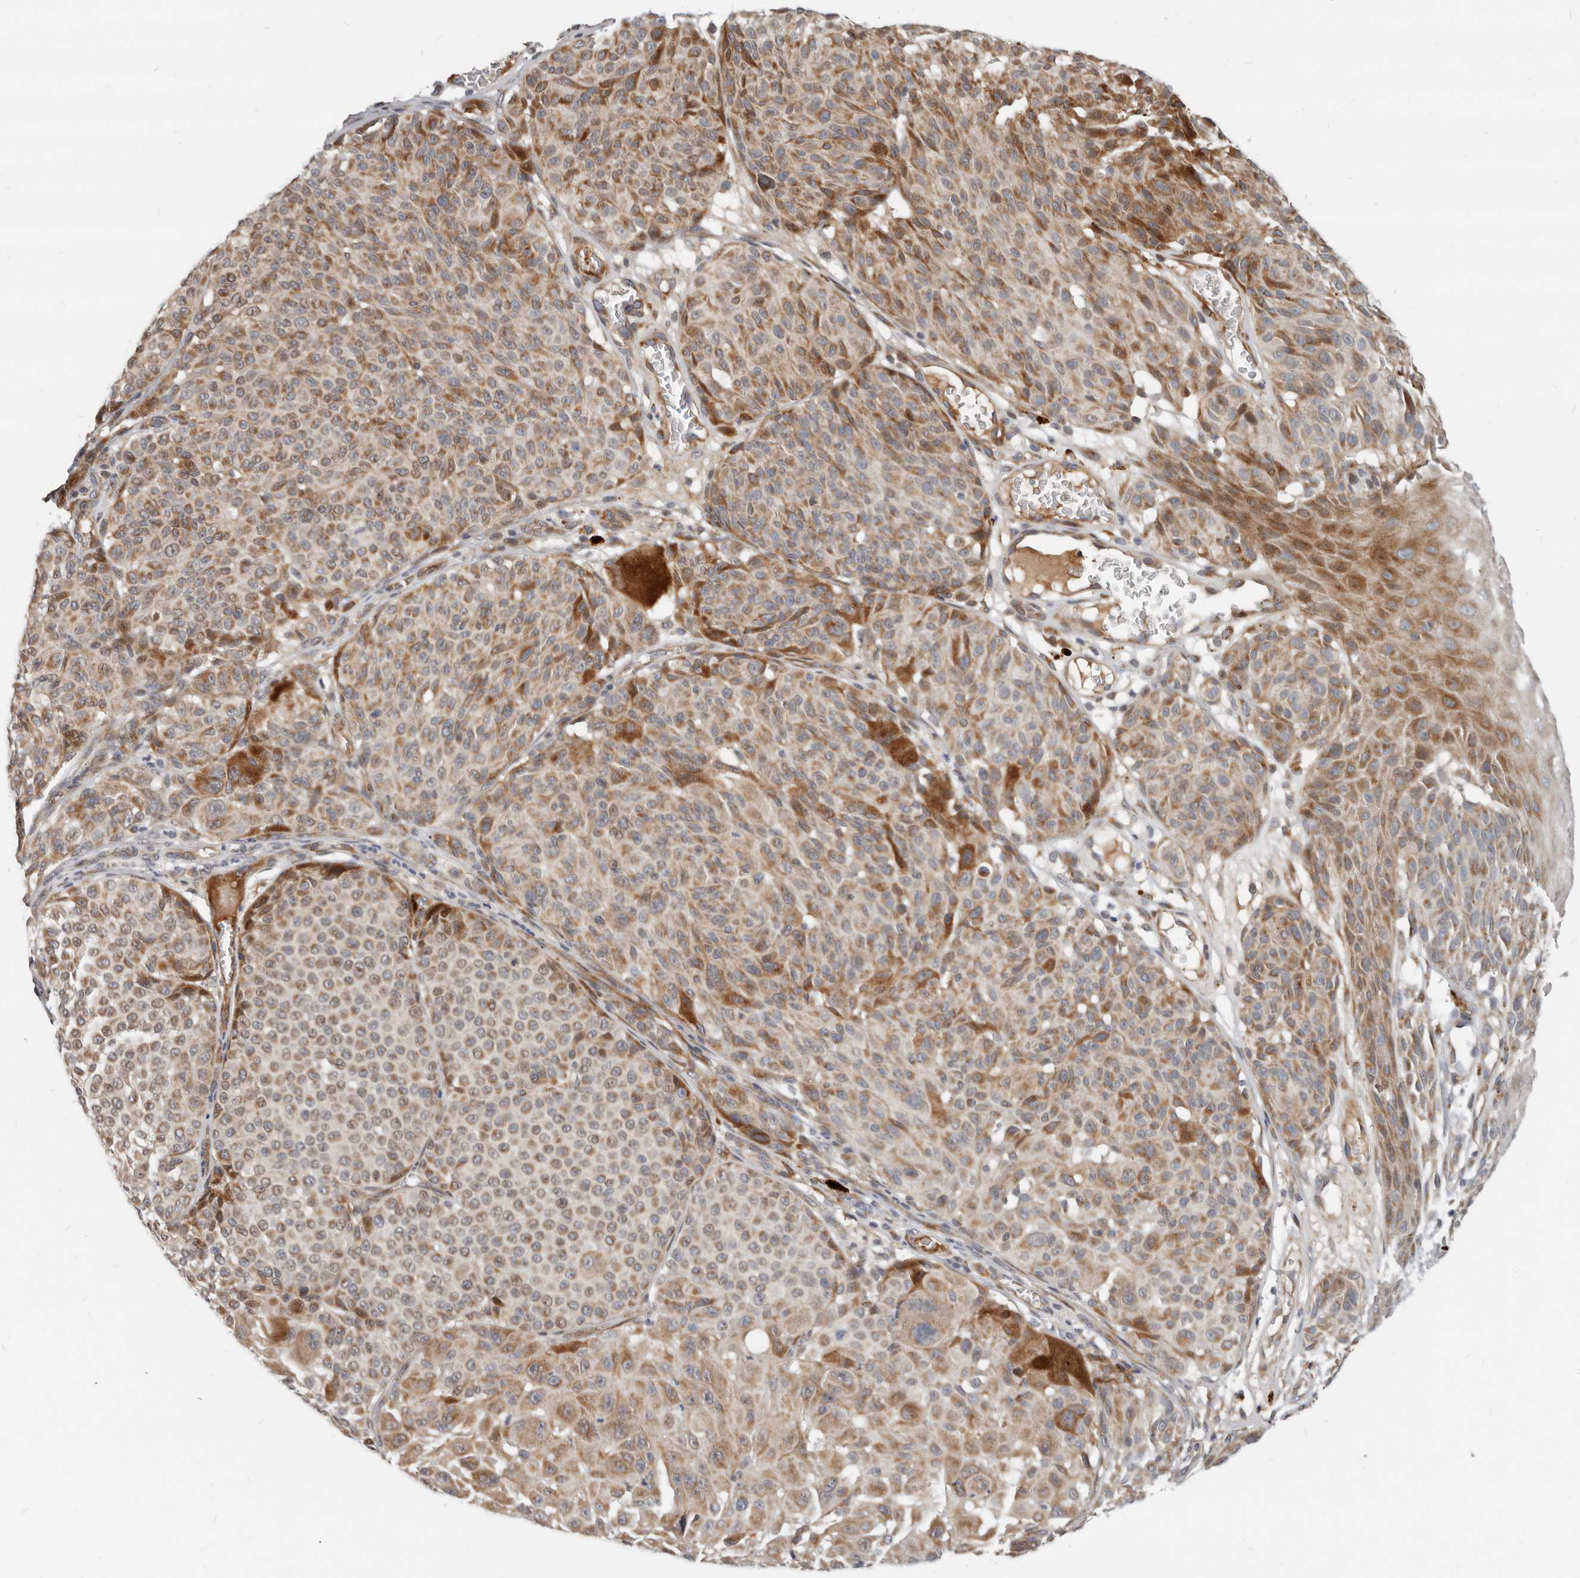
{"staining": {"intensity": "moderate", "quantity": ">75%", "location": "cytoplasmic/membranous,nuclear"}, "tissue": "melanoma", "cell_type": "Tumor cells", "image_type": "cancer", "snomed": [{"axis": "morphology", "description": "Malignant melanoma, NOS"}, {"axis": "topography", "description": "Skin"}], "caption": "An IHC photomicrograph of tumor tissue is shown. Protein staining in brown labels moderate cytoplasmic/membranous and nuclear positivity in melanoma within tumor cells.", "gene": "NPY4R", "patient": {"sex": "male", "age": 83}}